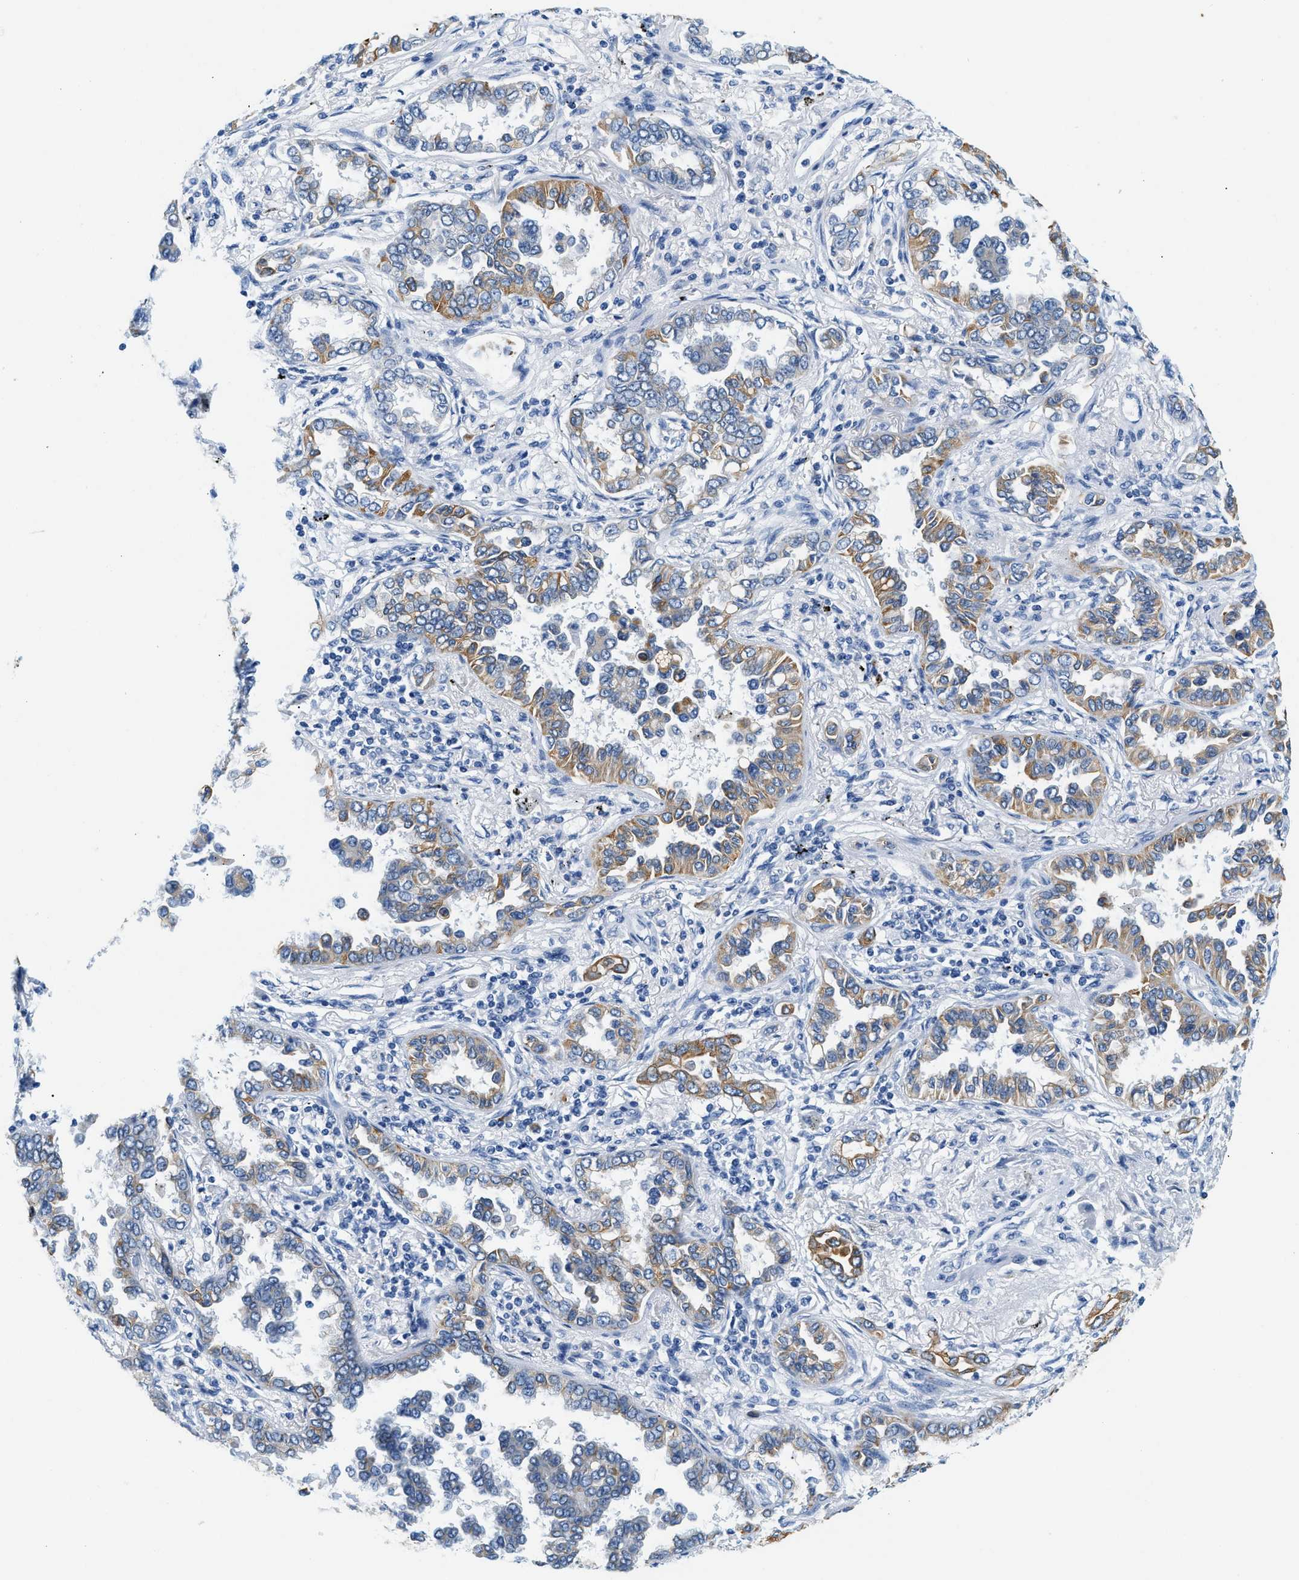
{"staining": {"intensity": "moderate", "quantity": "<25%", "location": "cytoplasmic/membranous"}, "tissue": "lung cancer", "cell_type": "Tumor cells", "image_type": "cancer", "snomed": [{"axis": "morphology", "description": "Normal tissue, NOS"}, {"axis": "morphology", "description": "Adenocarcinoma, NOS"}, {"axis": "topography", "description": "Lung"}], "caption": "An immunohistochemistry micrograph of tumor tissue is shown. Protein staining in brown shows moderate cytoplasmic/membranous positivity in lung adenocarcinoma within tumor cells.", "gene": "STXBP2", "patient": {"sex": "male", "age": 59}}